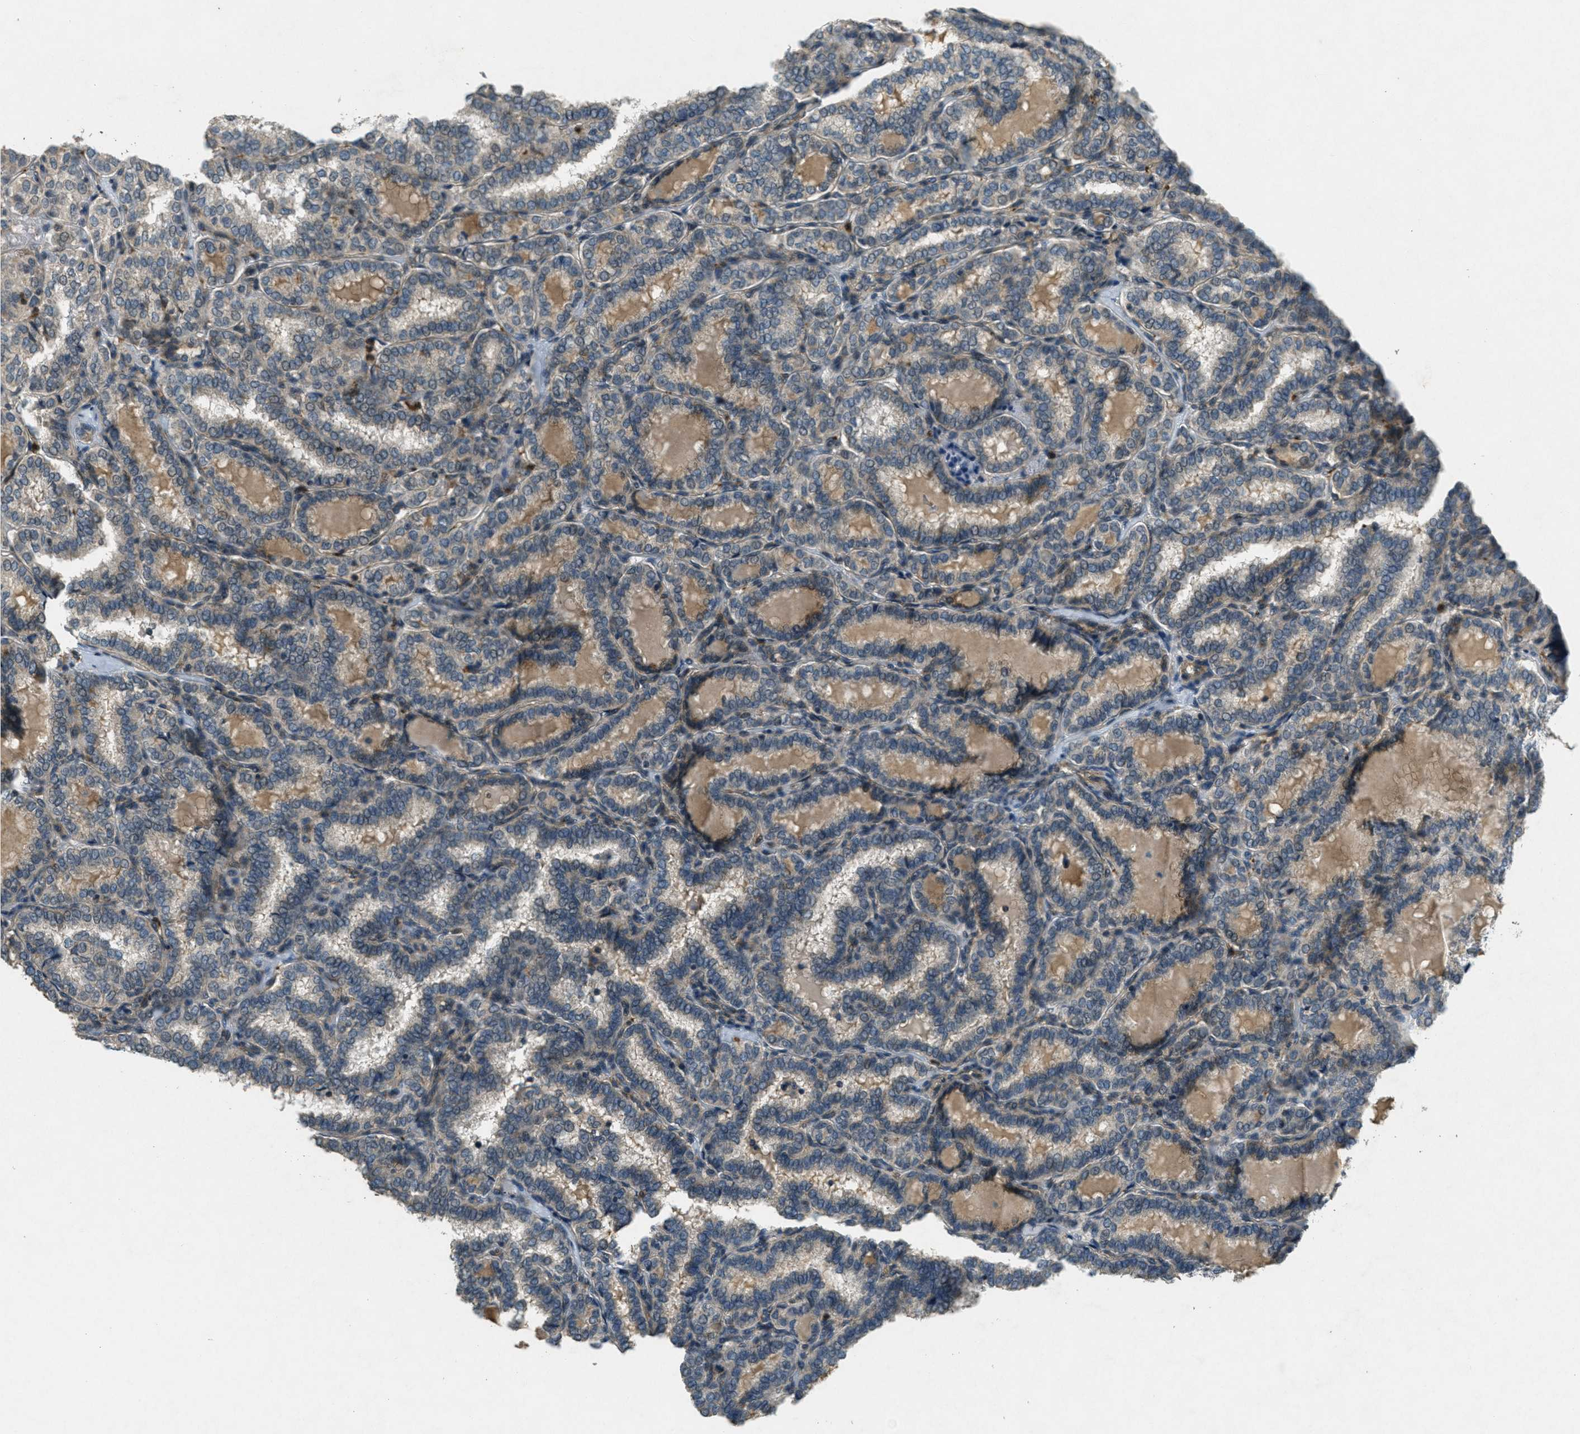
{"staining": {"intensity": "weak", "quantity": "<25%", "location": "cytoplasmic/membranous"}, "tissue": "thyroid cancer", "cell_type": "Tumor cells", "image_type": "cancer", "snomed": [{"axis": "morphology", "description": "Normal tissue, NOS"}, {"axis": "morphology", "description": "Papillary adenocarcinoma, NOS"}, {"axis": "topography", "description": "Thyroid gland"}], "caption": "Immunohistochemical staining of human thyroid papillary adenocarcinoma reveals no significant expression in tumor cells.", "gene": "RAB3D", "patient": {"sex": "female", "age": 30}}